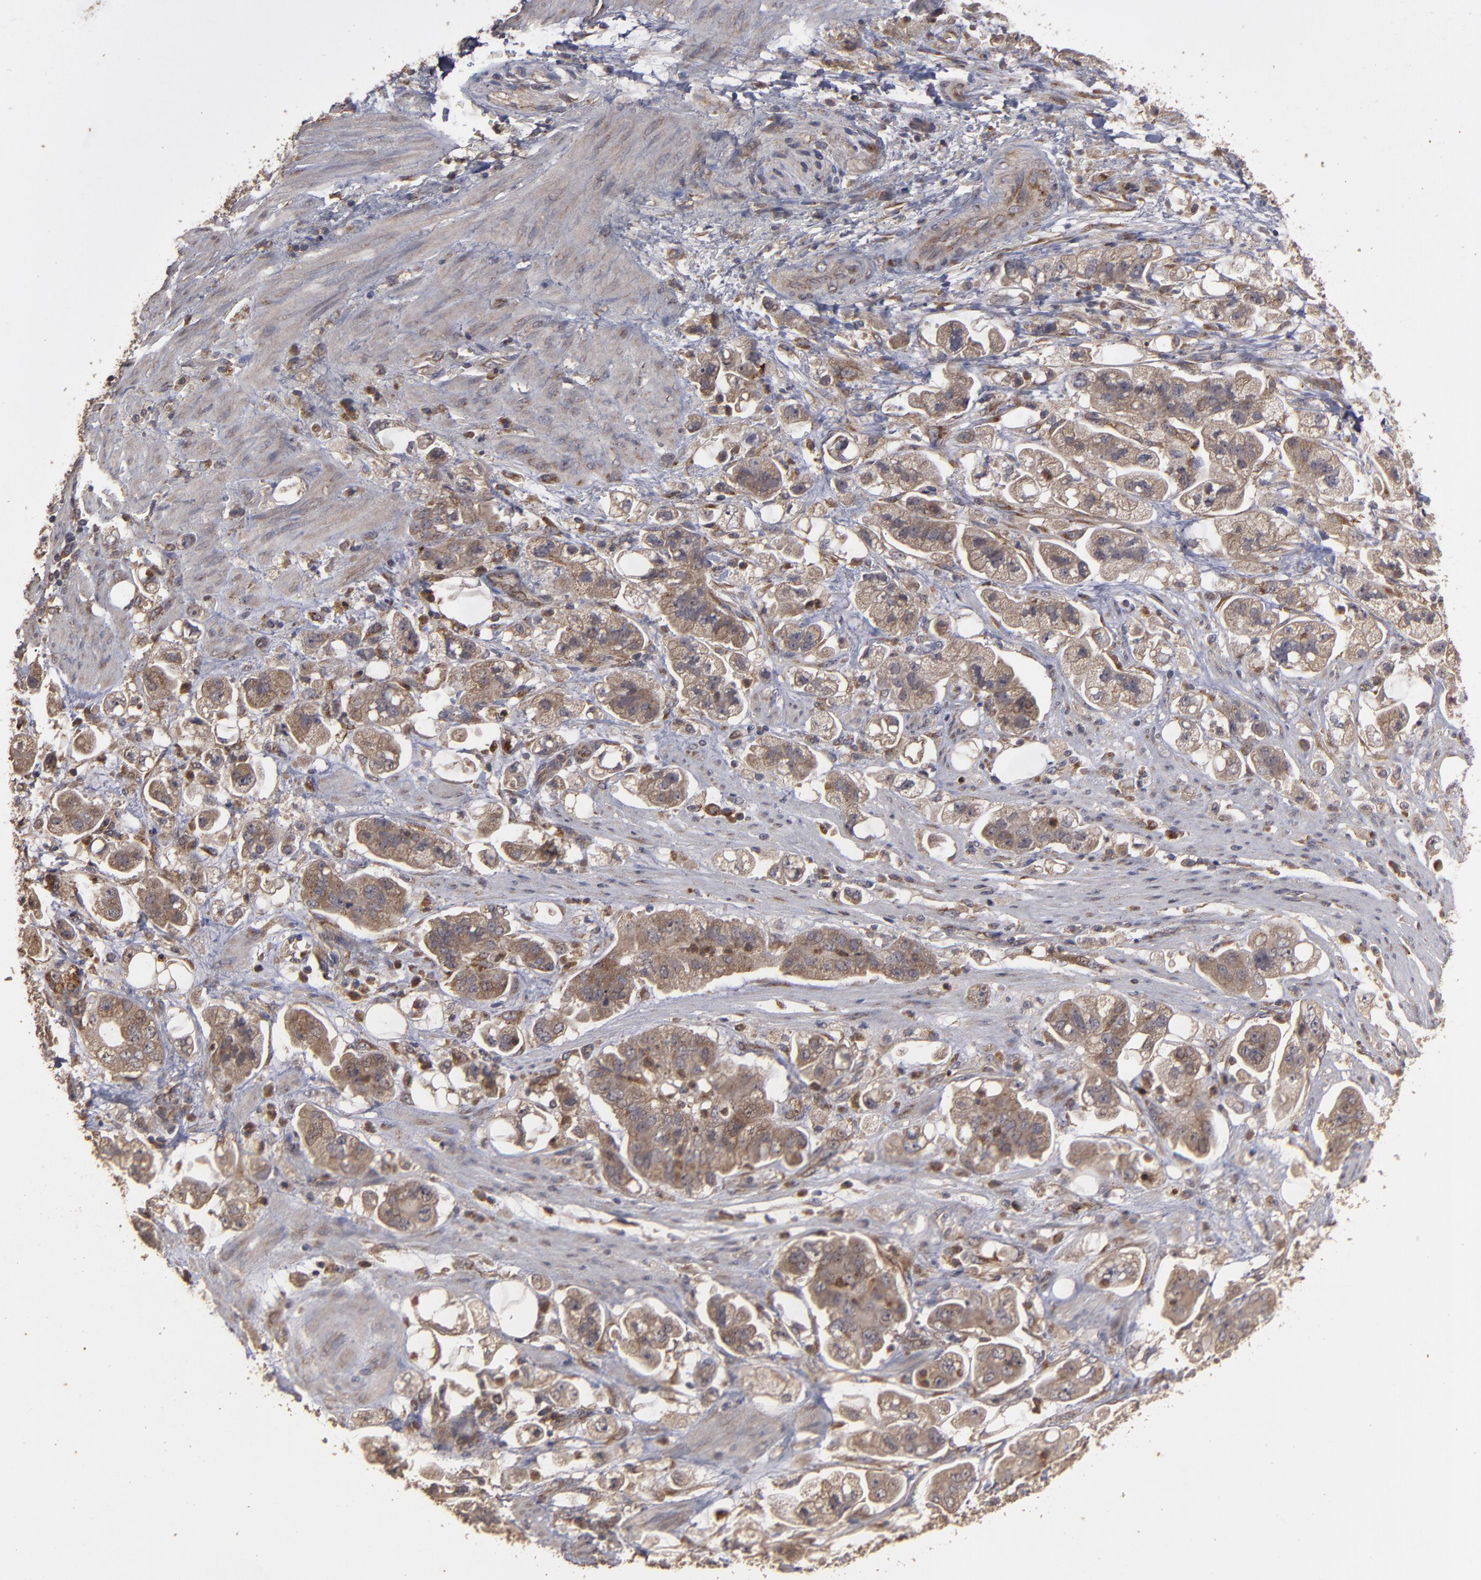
{"staining": {"intensity": "moderate", "quantity": ">75%", "location": "cytoplasmic/membranous"}, "tissue": "stomach cancer", "cell_type": "Tumor cells", "image_type": "cancer", "snomed": [{"axis": "morphology", "description": "Adenocarcinoma, NOS"}, {"axis": "topography", "description": "Stomach"}], "caption": "Protein staining of stomach adenocarcinoma tissue reveals moderate cytoplasmic/membranous positivity in about >75% of tumor cells.", "gene": "MMP2", "patient": {"sex": "male", "age": 62}}